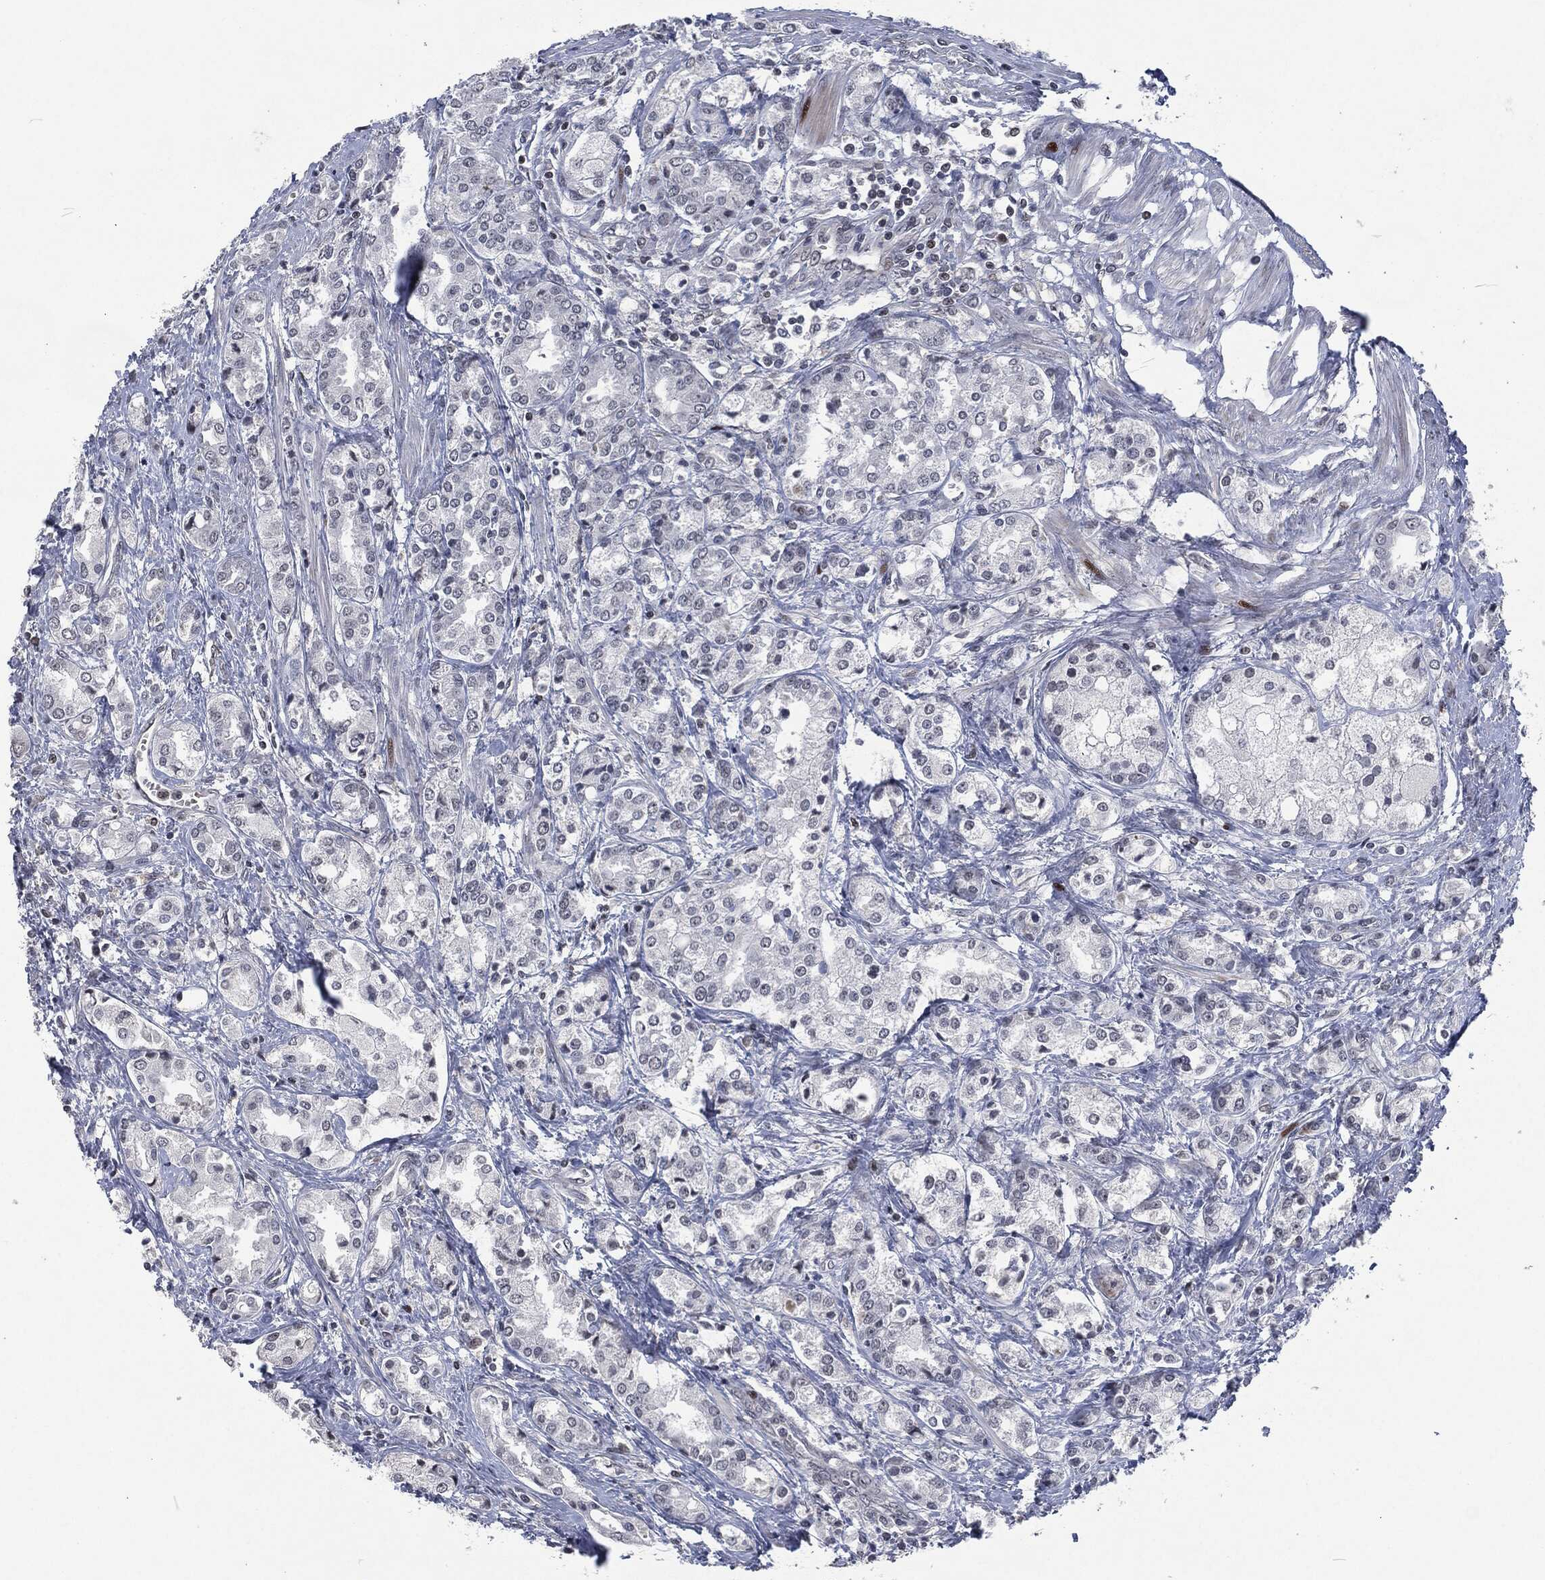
{"staining": {"intensity": "negative", "quantity": "none", "location": "none"}, "tissue": "prostate cancer", "cell_type": "Tumor cells", "image_type": "cancer", "snomed": [{"axis": "morphology", "description": "Adenocarcinoma, NOS"}, {"axis": "topography", "description": "Prostate and seminal vesicle, NOS"}, {"axis": "topography", "description": "Prostate"}], "caption": "DAB immunohistochemical staining of human adenocarcinoma (prostate) demonstrates no significant expression in tumor cells. (DAB immunohistochemistry, high magnification).", "gene": "EGFR", "patient": {"sex": "male", "age": 62}}